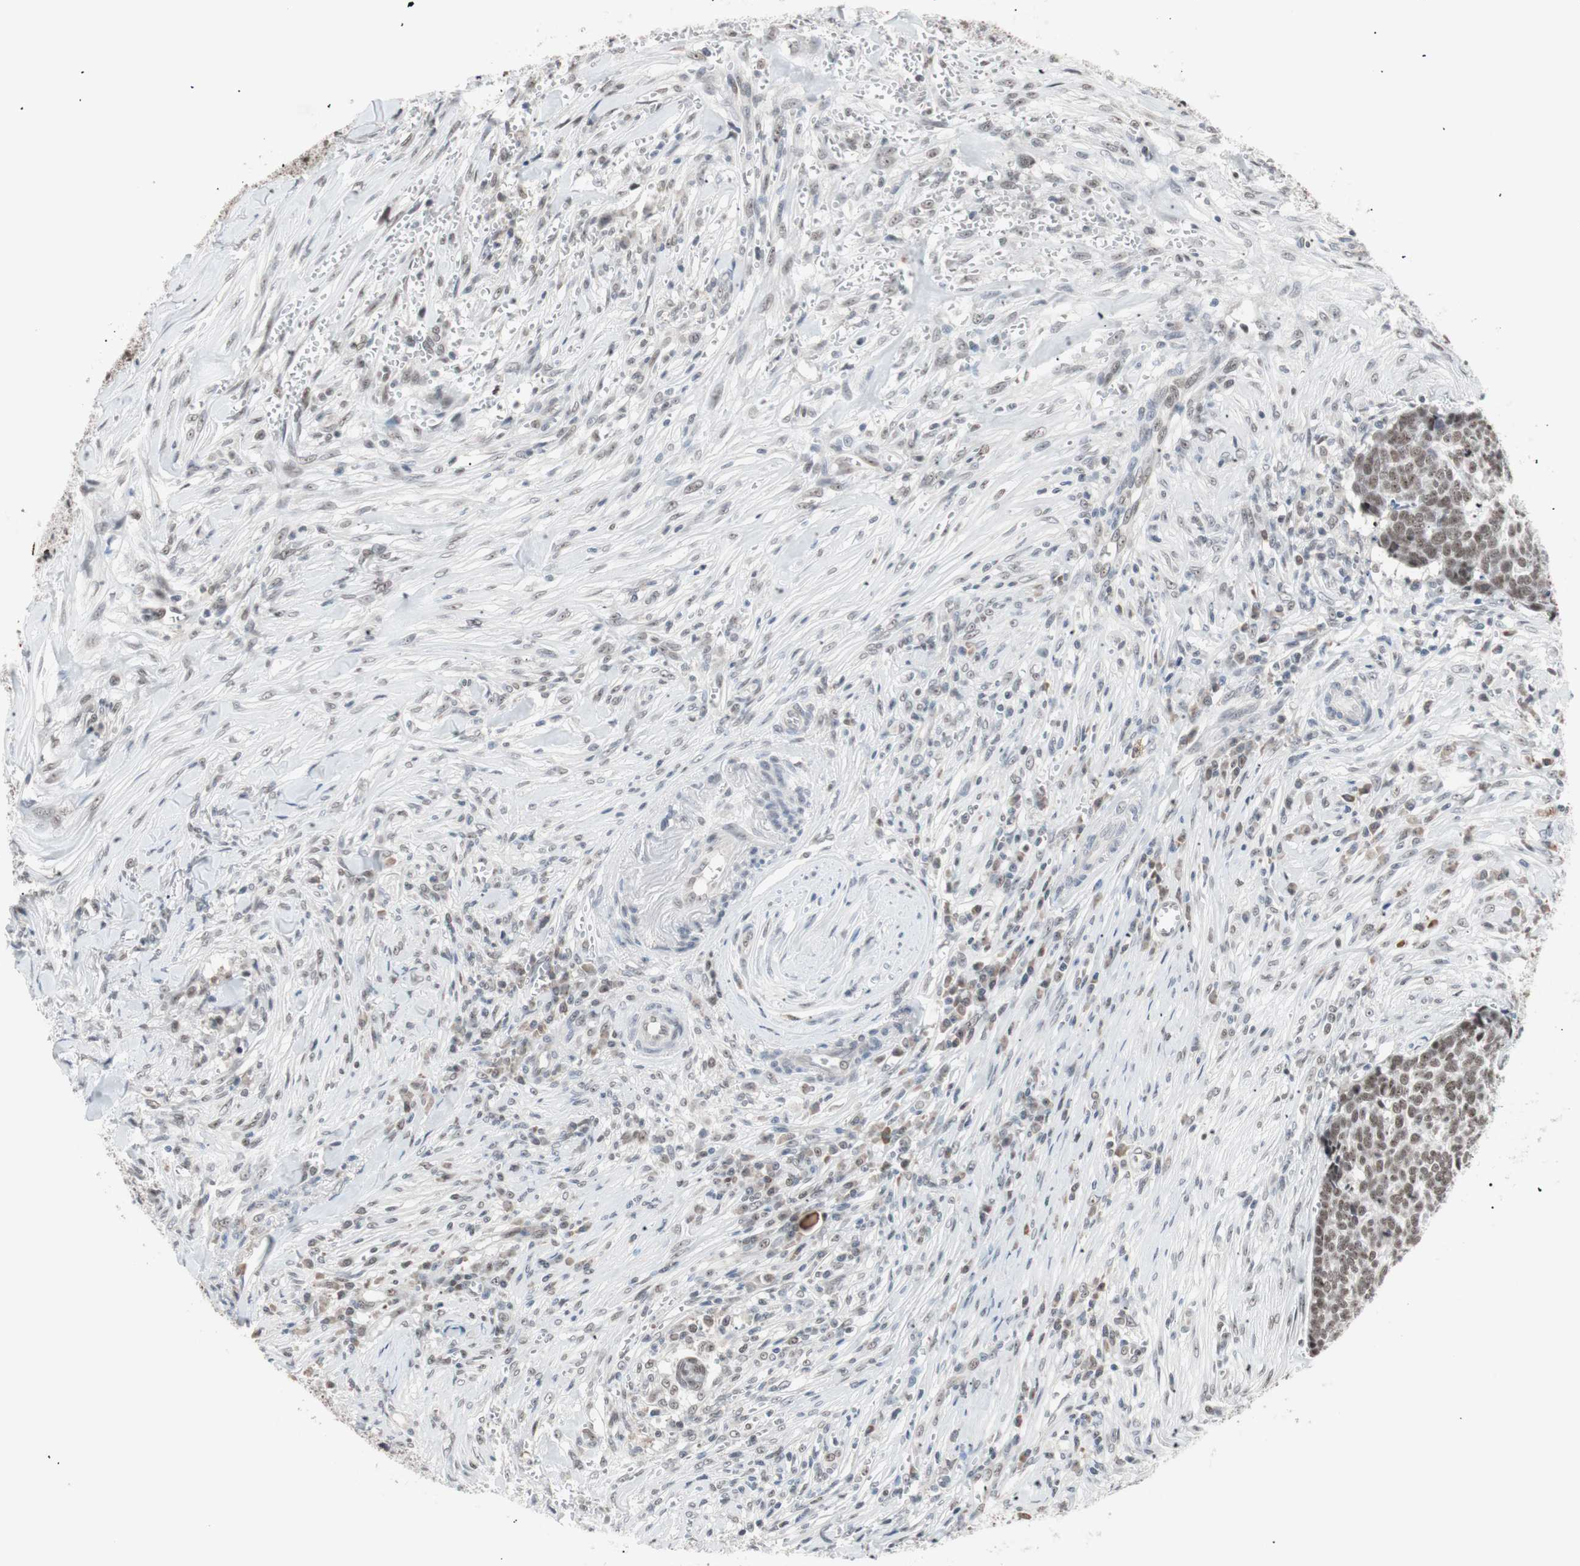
{"staining": {"intensity": "moderate", "quantity": ">75%", "location": "nuclear"}, "tissue": "skin cancer", "cell_type": "Tumor cells", "image_type": "cancer", "snomed": [{"axis": "morphology", "description": "Basal cell carcinoma"}, {"axis": "topography", "description": "Skin"}], "caption": "Human basal cell carcinoma (skin) stained with a brown dye demonstrates moderate nuclear positive staining in about >75% of tumor cells.", "gene": "LIG3", "patient": {"sex": "male", "age": 84}}